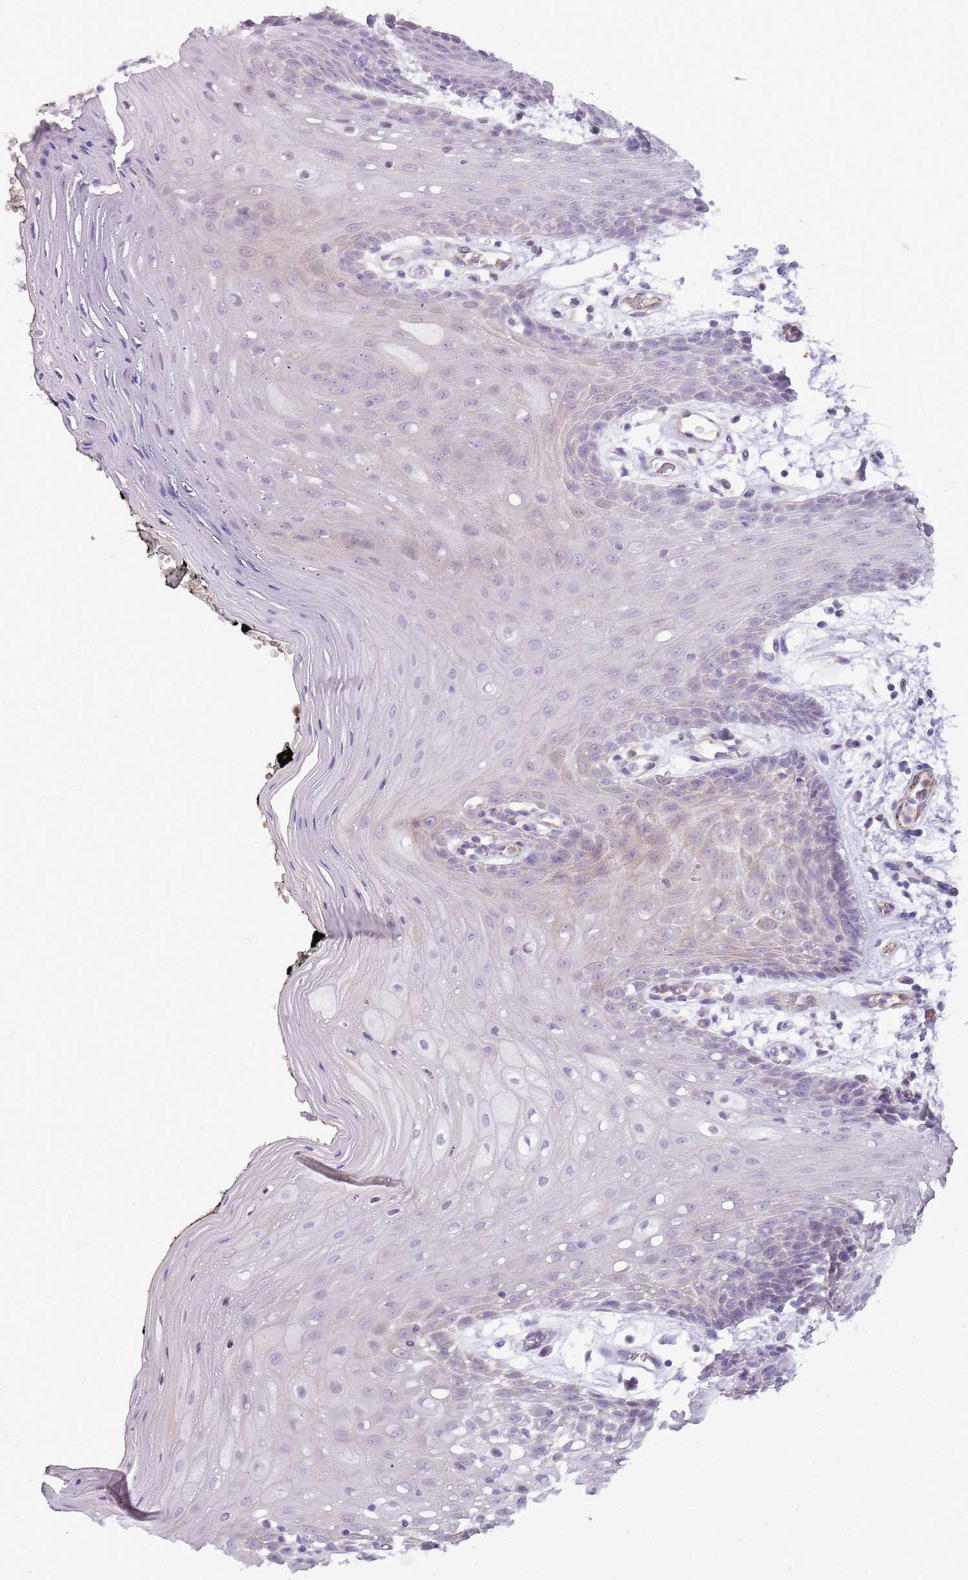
{"staining": {"intensity": "weak", "quantity": "25%-75%", "location": "nuclear"}, "tissue": "oral mucosa", "cell_type": "Squamous epithelial cells", "image_type": "normal", "snomed": [{"axis": "morphology", "description": "Normal tissue, NOS"}, {"axis": "topography", "description": "Oral tissue"}, {"axis": "topography", "description": "Tounge, NOS"}], "caption": "Immunohistochemical staining of normal human oral mucosa reveals 25%-75% levels of weak nuclear protein positivity in about 25%-75% of squamous epithelial cells. The protein of interest is shown in brown color, while the nuclei are stained blue.", "gene": "PCNX1", "patient": {"sex": "female", "age": 59}}